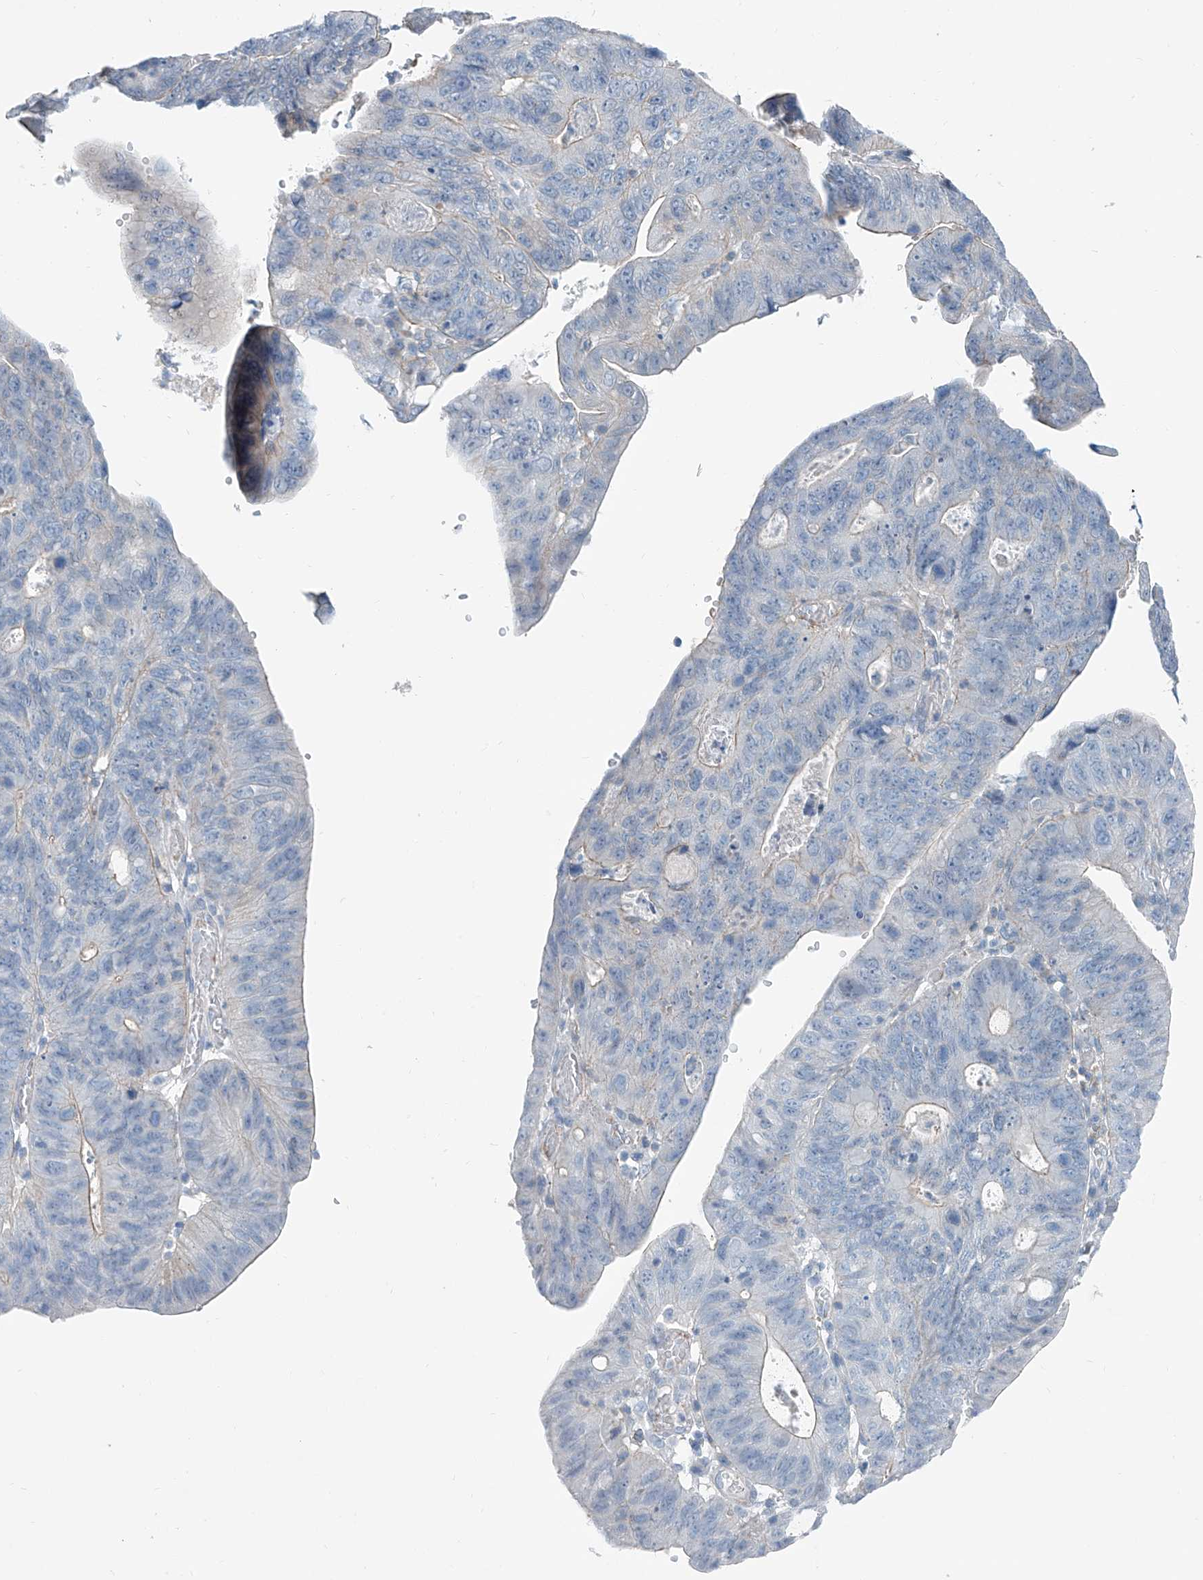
{"staining": {"intensity": "negative", "quantity": "none", "location": "none"}, "tissue": "stomach cancer", "cell_type": "Tumor cells", "image_type": "cancer", "snomed": [{"axis": "morphology", "description": "Adenocarcinoma, NOS"}, {"axis": "topography", "description": "Stomach"}], "caption": "Tumor cells show no significant protein staining in adenocarcinoma (stomach). (Stains: DAB immunohistochemistry with hematoxylin counter stain, Microscopy: brightfield microscopy at high magnification).", "gene": "ANKRD34A", "patient": {"sex": "male", "age": 59}}